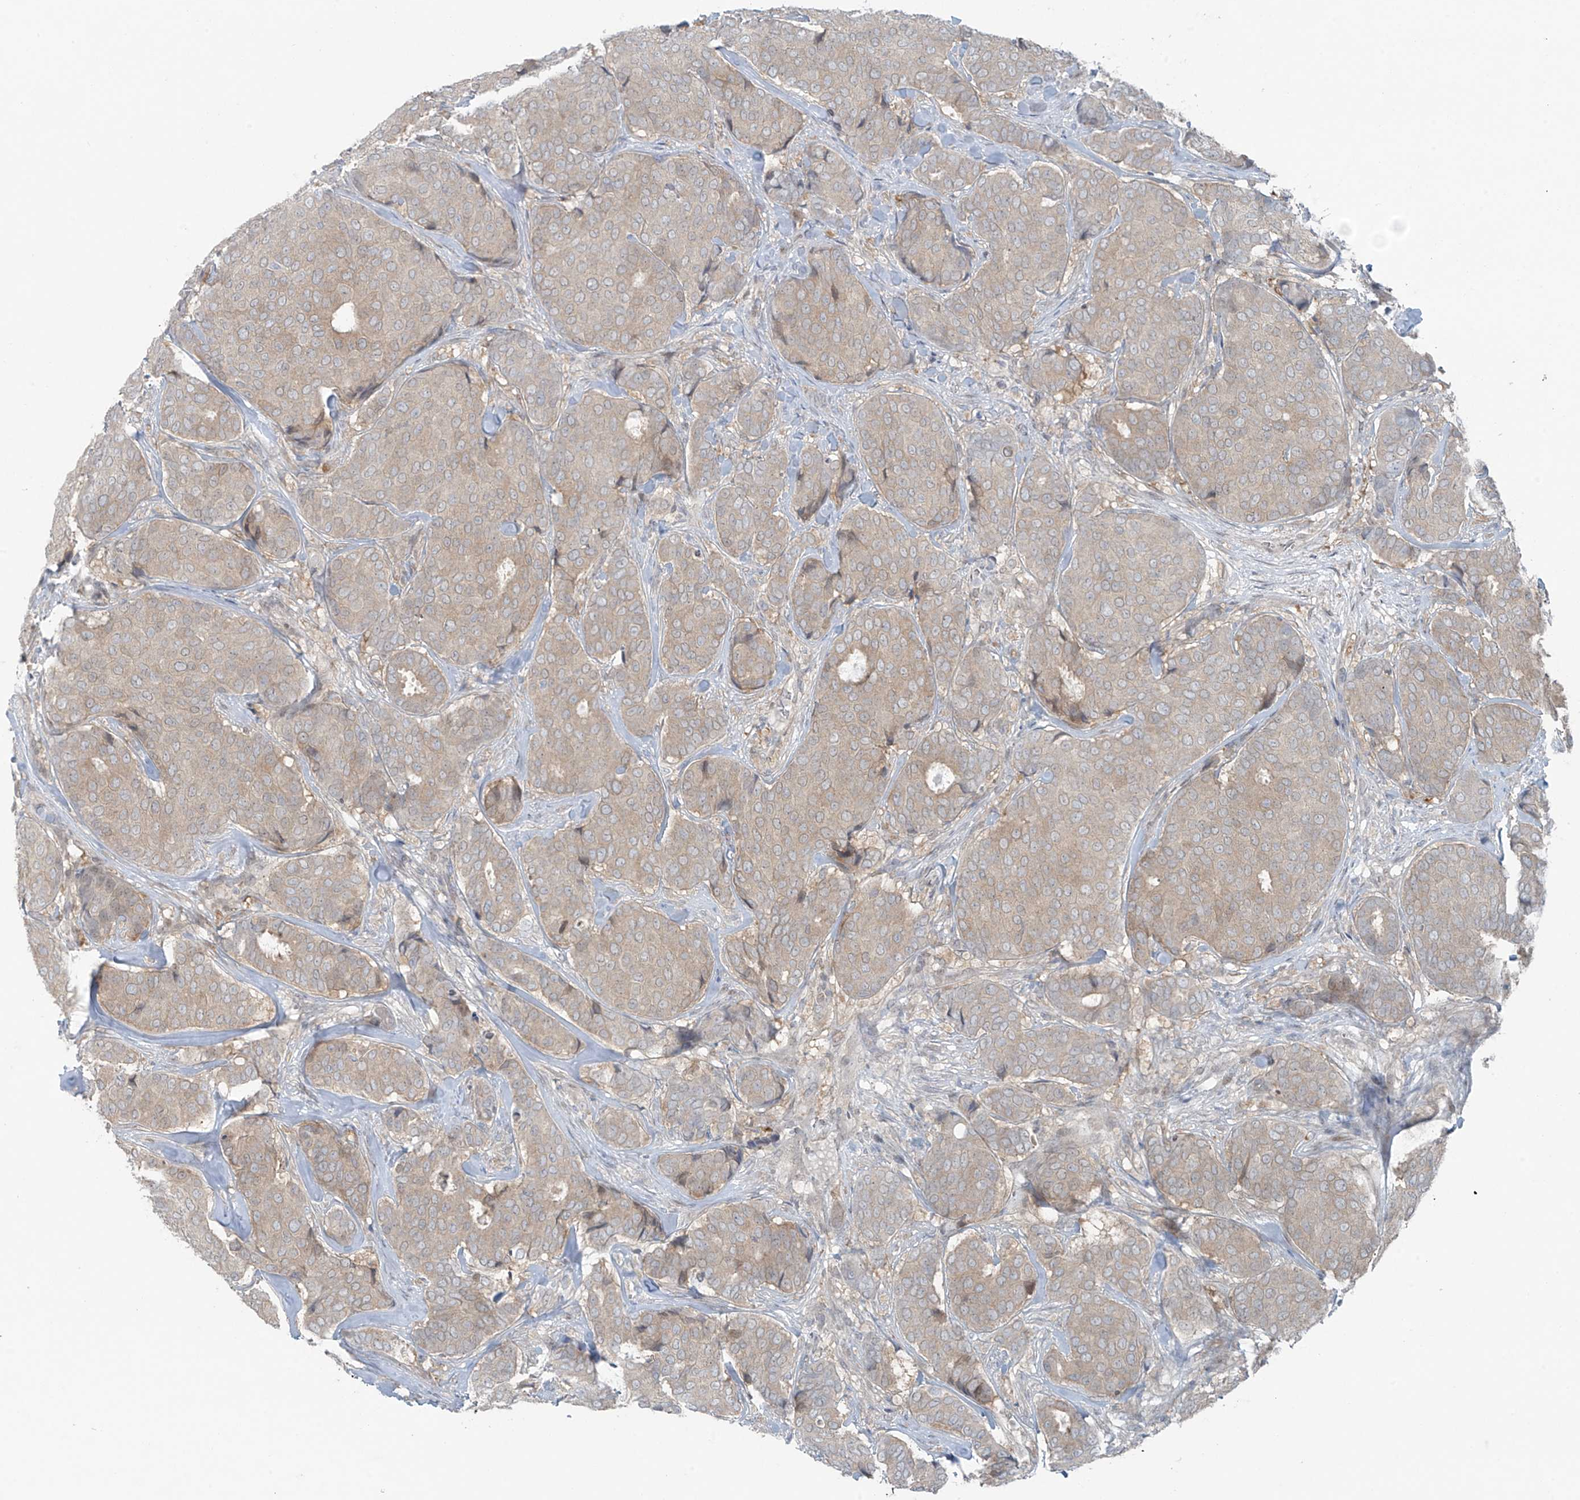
{"staining": {"intensity": "weak", "quantity": ">75%", "location": "cytoplasmic/membranous"}, "tissue": "breast cancer", "cell_type": "Tumor cells", "image_type": "cancer", "snomed": [{"axis": "morphology", "description": "Duct carcinoma"}, {"axis": "topography", "description": "Breast"}], "caption": "The immunohistochemical stain labels weak cytoplasmic/membranous expression in tumor cells of breast cancer (intraductal carcinoma) tissue. (DAB = brown stain, brightfield microscopy at high magnification).", "gene": "PPAT", "patient": {"sex": "female", "age": 75}}